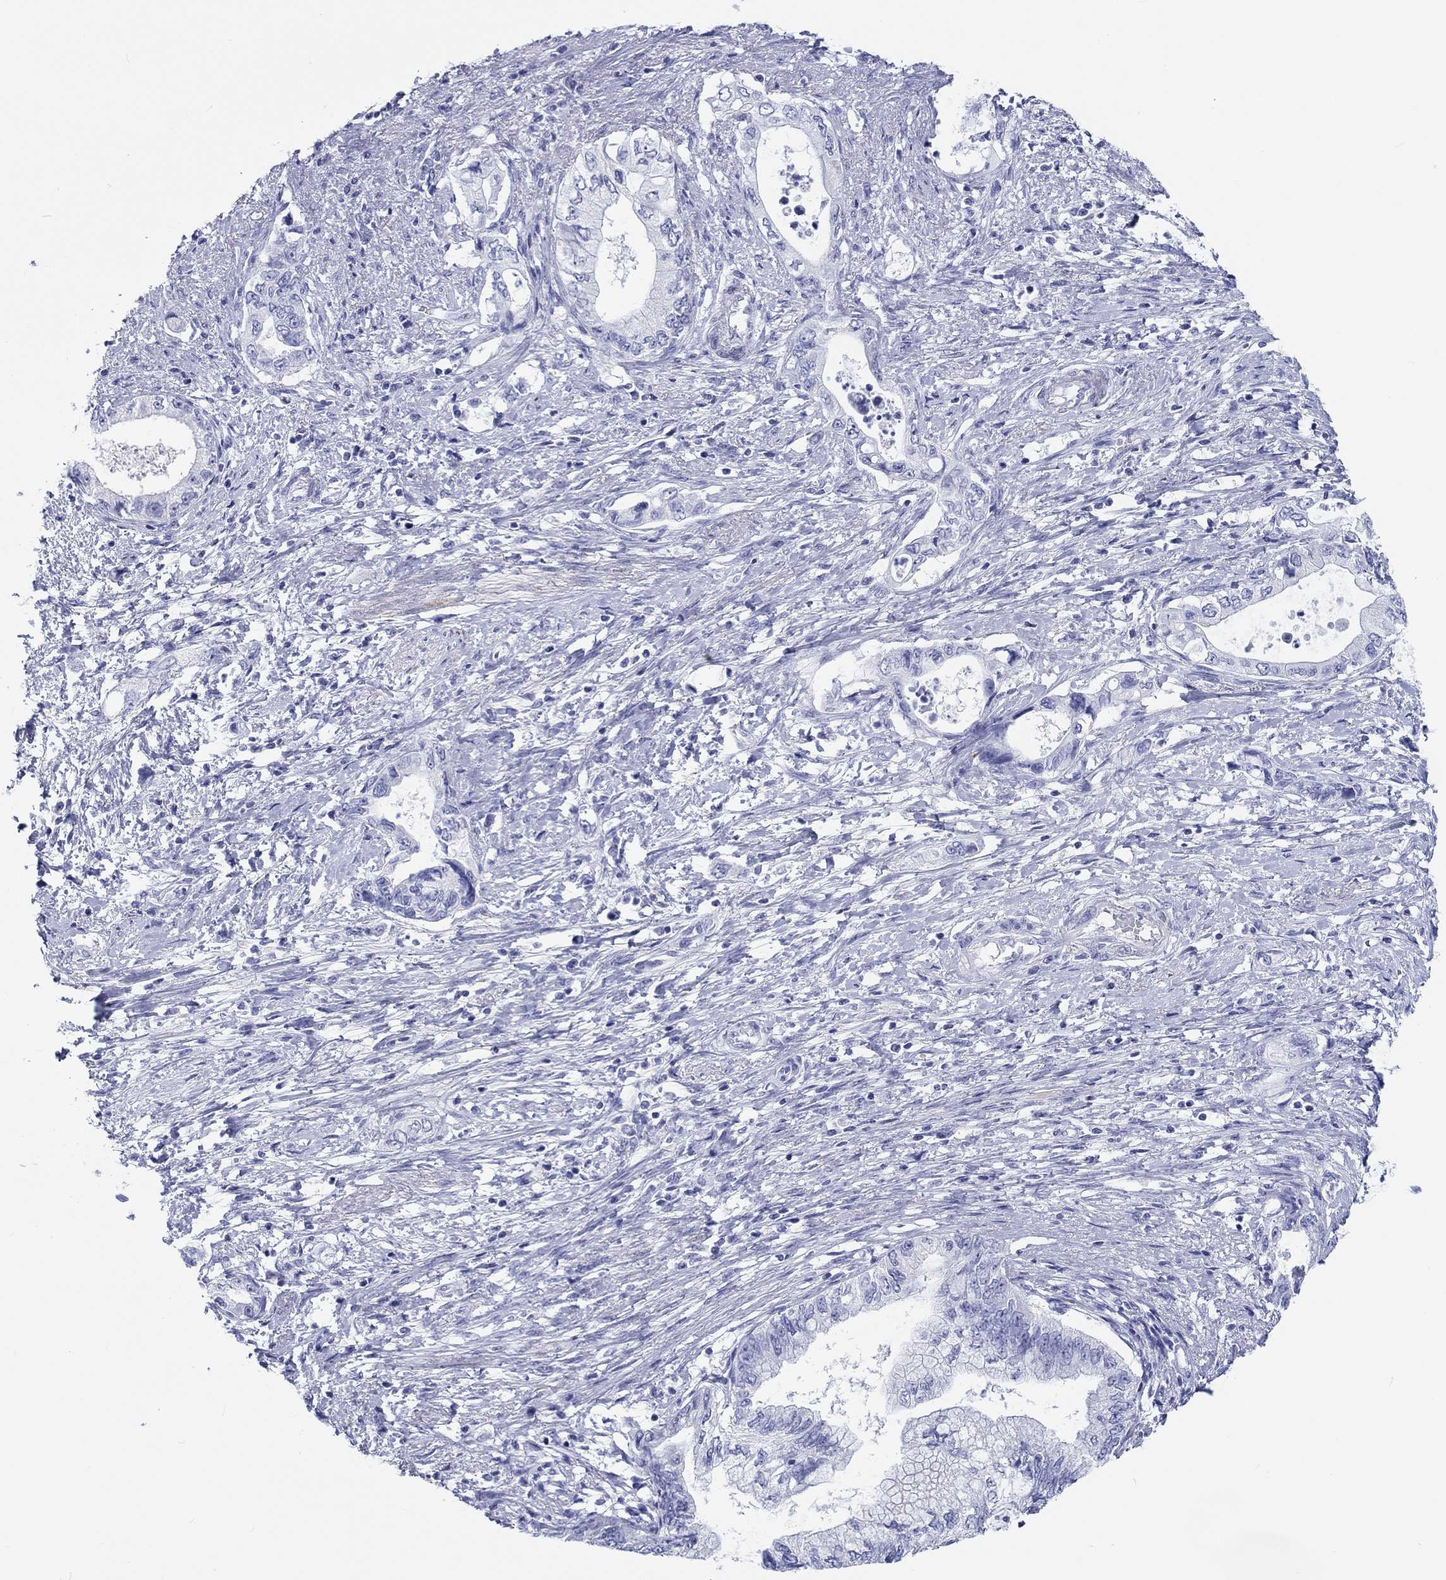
{"staining": {"intensity": "negative", "quantity": "none", "location": "none"}, "tissue": "pancreatic cancer", "cell_type": "Tumor cells", "image_type": "cancer", "snomed": [{"axis": "morphology", "description": "Adenocarcinoma, NOS"}, {"axis": "topography", "description": "Pancreas"}], "caption": "Immunohistochemistry (IHC) histopathology image of human pancreatic cancer (adenocarcinoma) stained for a protein (brown), which reveals no staining in tumor cells.", "gene": "H1-1", "patient": {"sex": "female", "age": 73}}